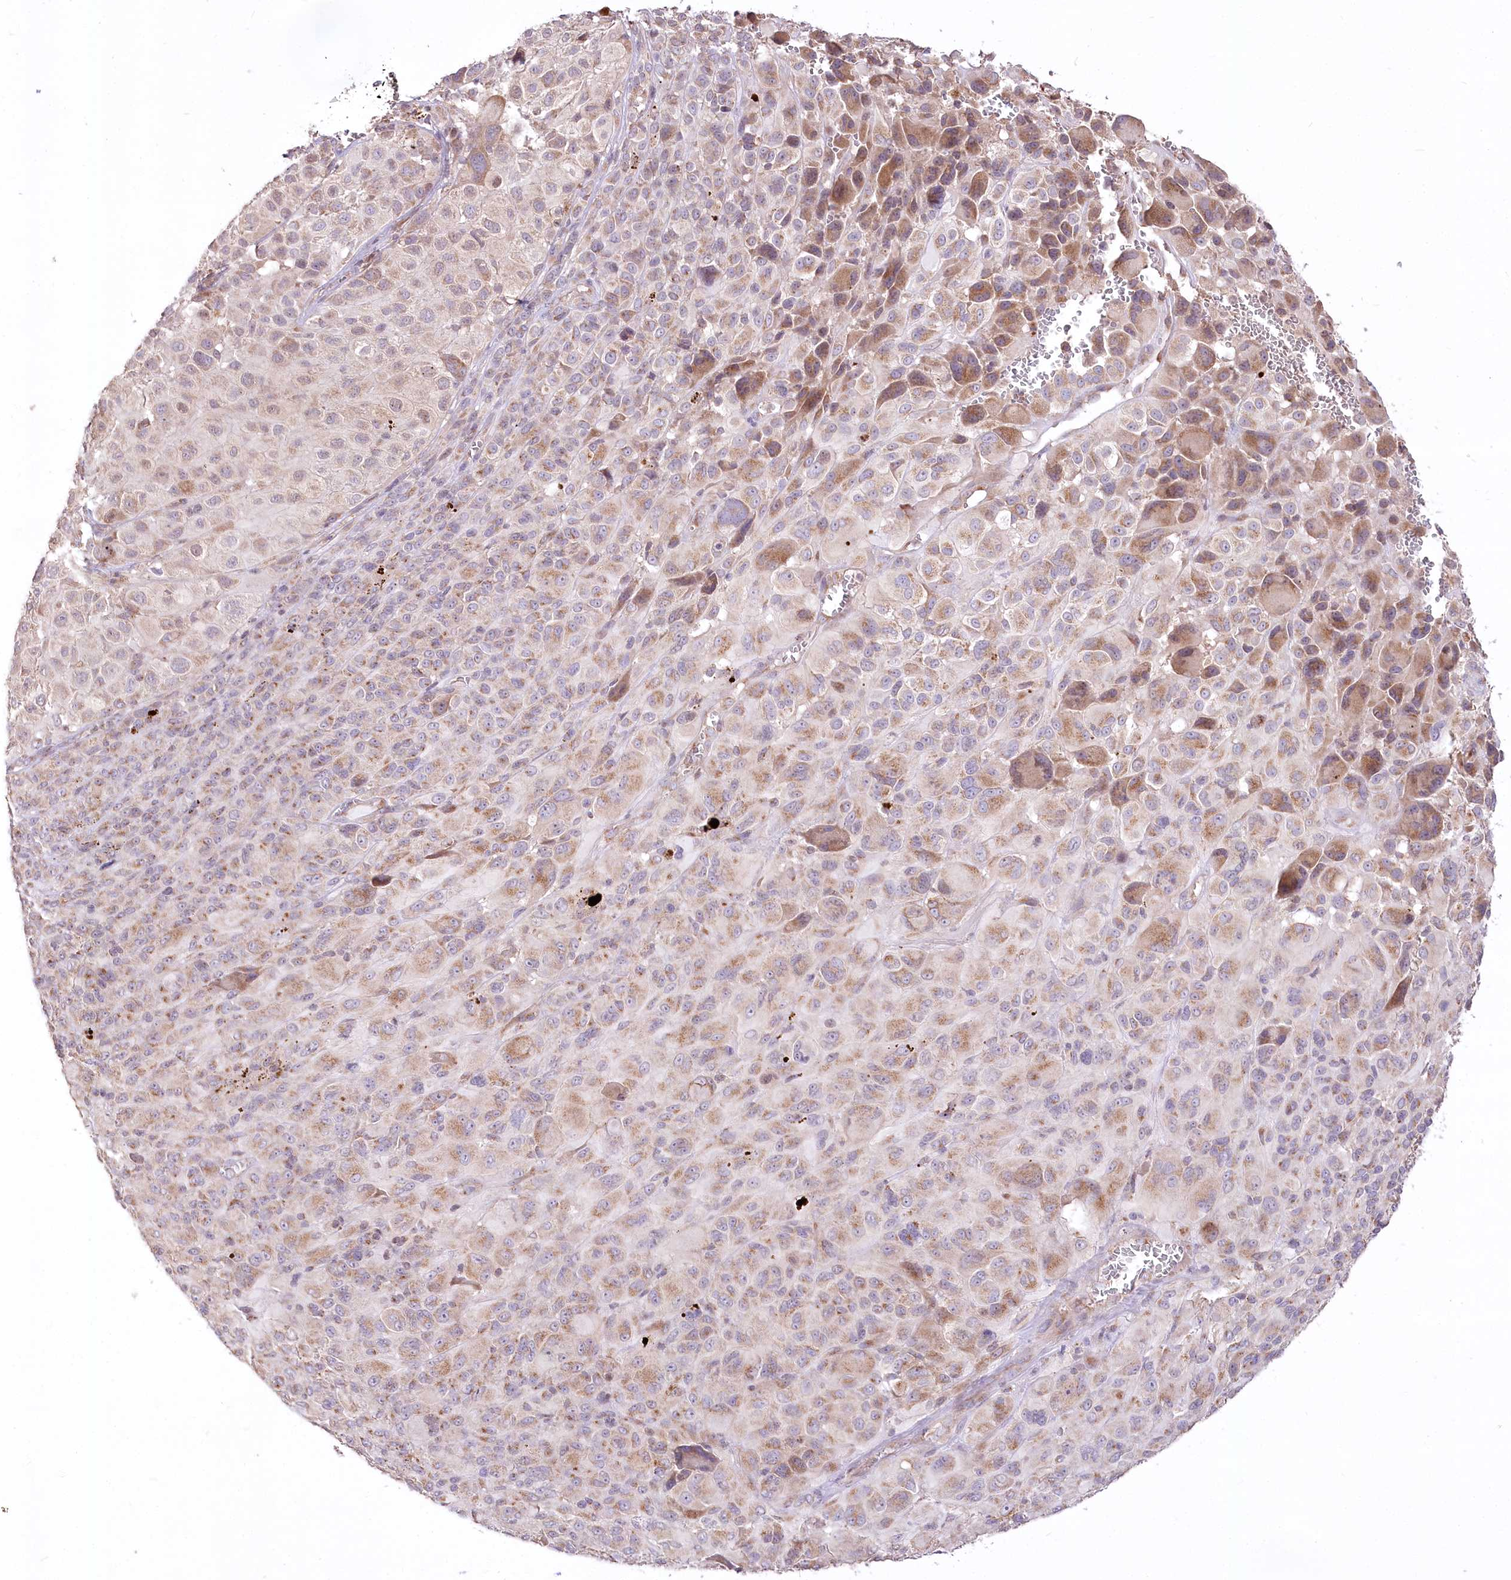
{"staining": {"intensity": "moderate", "quantity": "25%-75%", "location": "cytoplasmic/membranous"}, "tissue": "melanoma", "cell_type": "Tumor cells", "image_type": "cancer", "snomed": [{"axis": "morphology", "description": "Malignant melanoma, NOS"}, {"axis": "topography", "description": "Skin of trunk"}], "caption": "A micrograph of malignant melanoma stained for a protein displays moderate cytoplasmic/membranous brown staining in tumor cells.", "gene": "STT3B", "patient": {"sex": "male", "age": 71}}